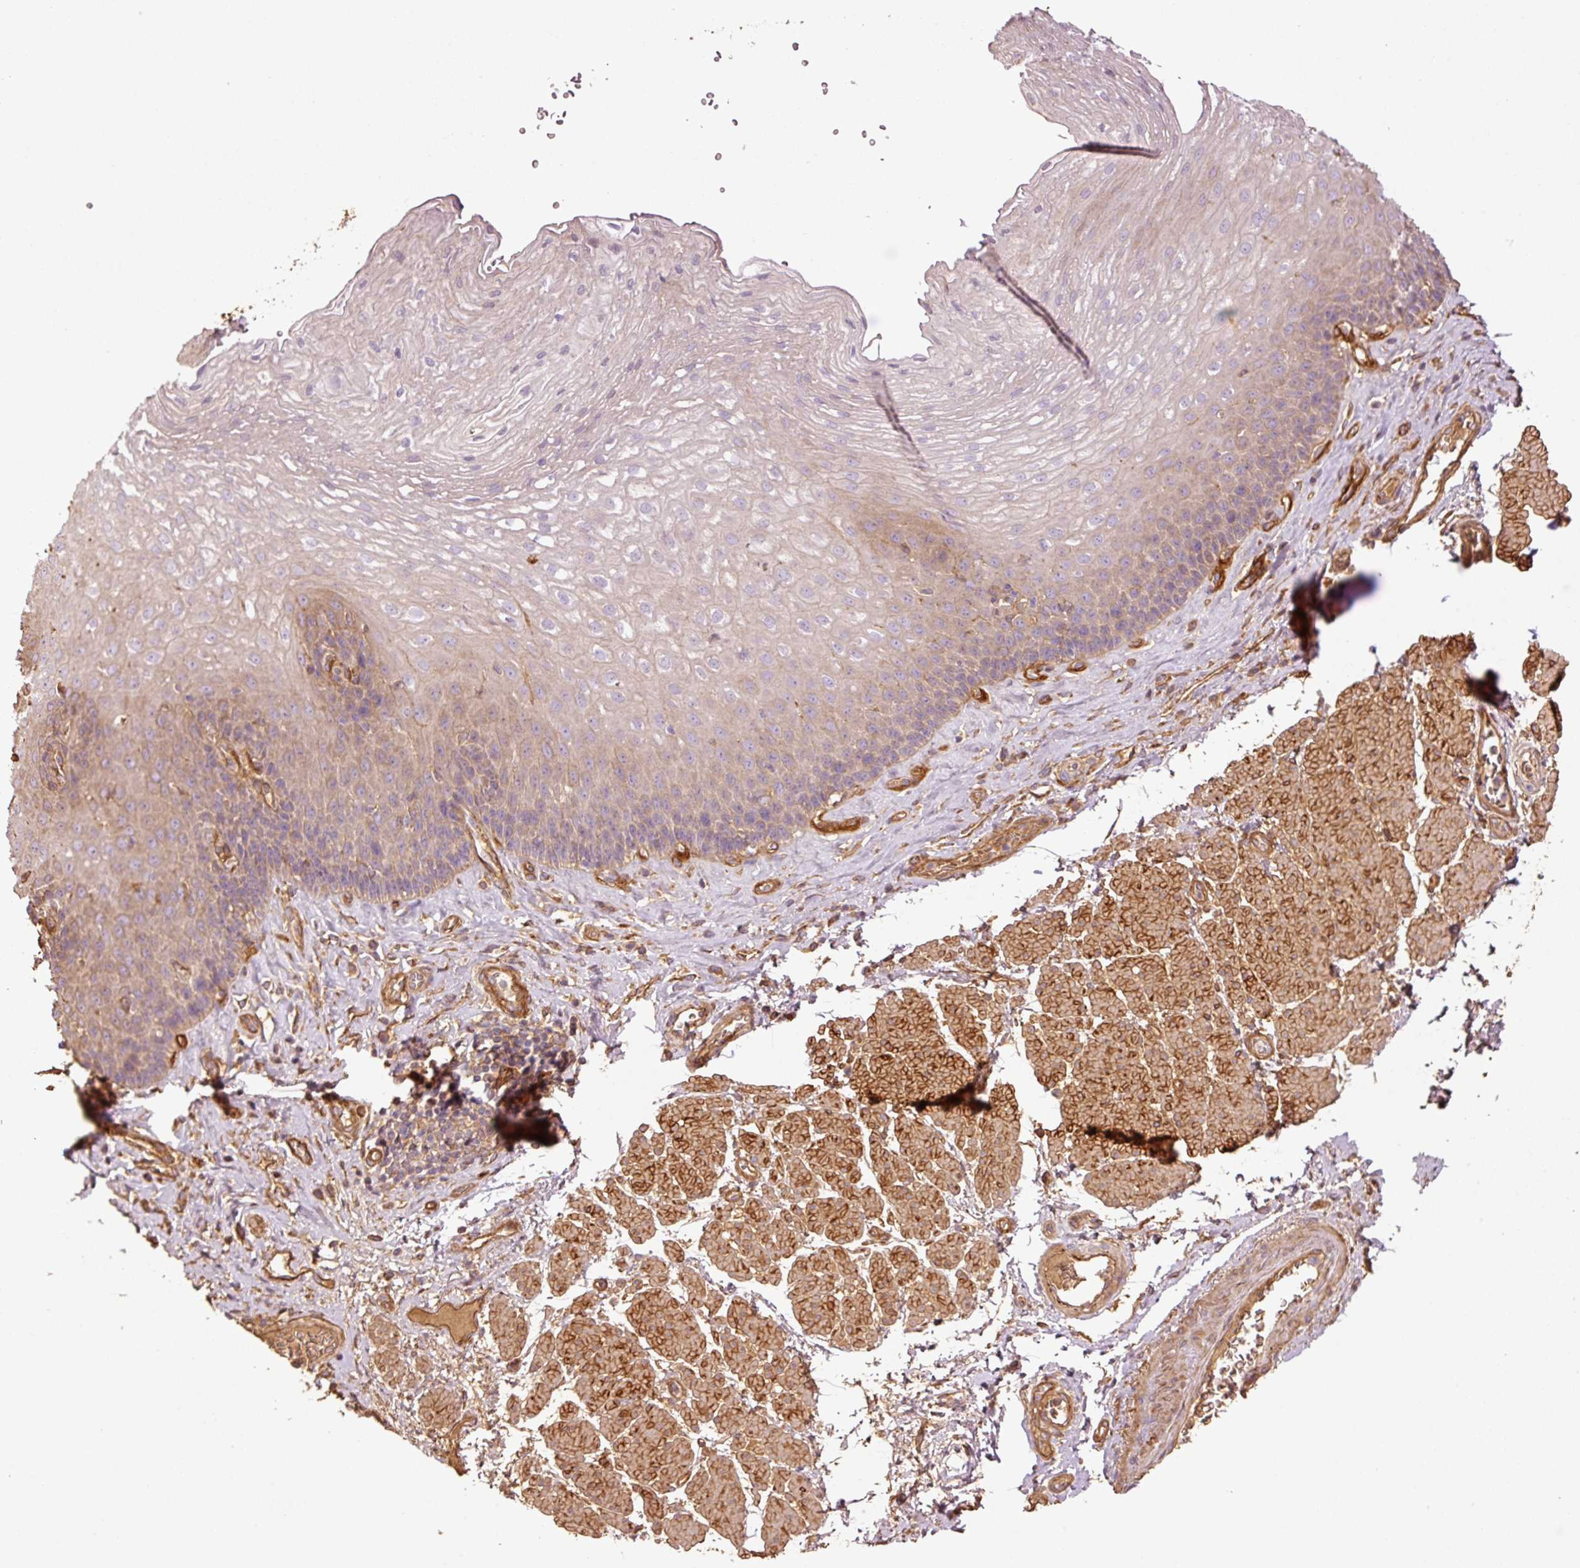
{"staining": {"intensity": "weak", "quantity": "25%-75%", "location": "cytoplasmic/membranous"}, "tissue": "esophagus", "cell_type": "Squamous epithelial cells", "image_type": "normal", "snomed": [{"axis": "morphology", "description": "Normal tissue, NOS"}, {"axis": "topography", "description": "Esophagus"}], "caption": "Weak cytoplasmic/membranous expression is seen in about 25%-75% of squamous epithelial cells in unremarkable esophagus. Using DAB (brown) and hematoxylin (blue) stains, captured at high magnification using brightfield microscopy.", "gene": "NID2", "patient": {"sex": "female", "age": 66}}